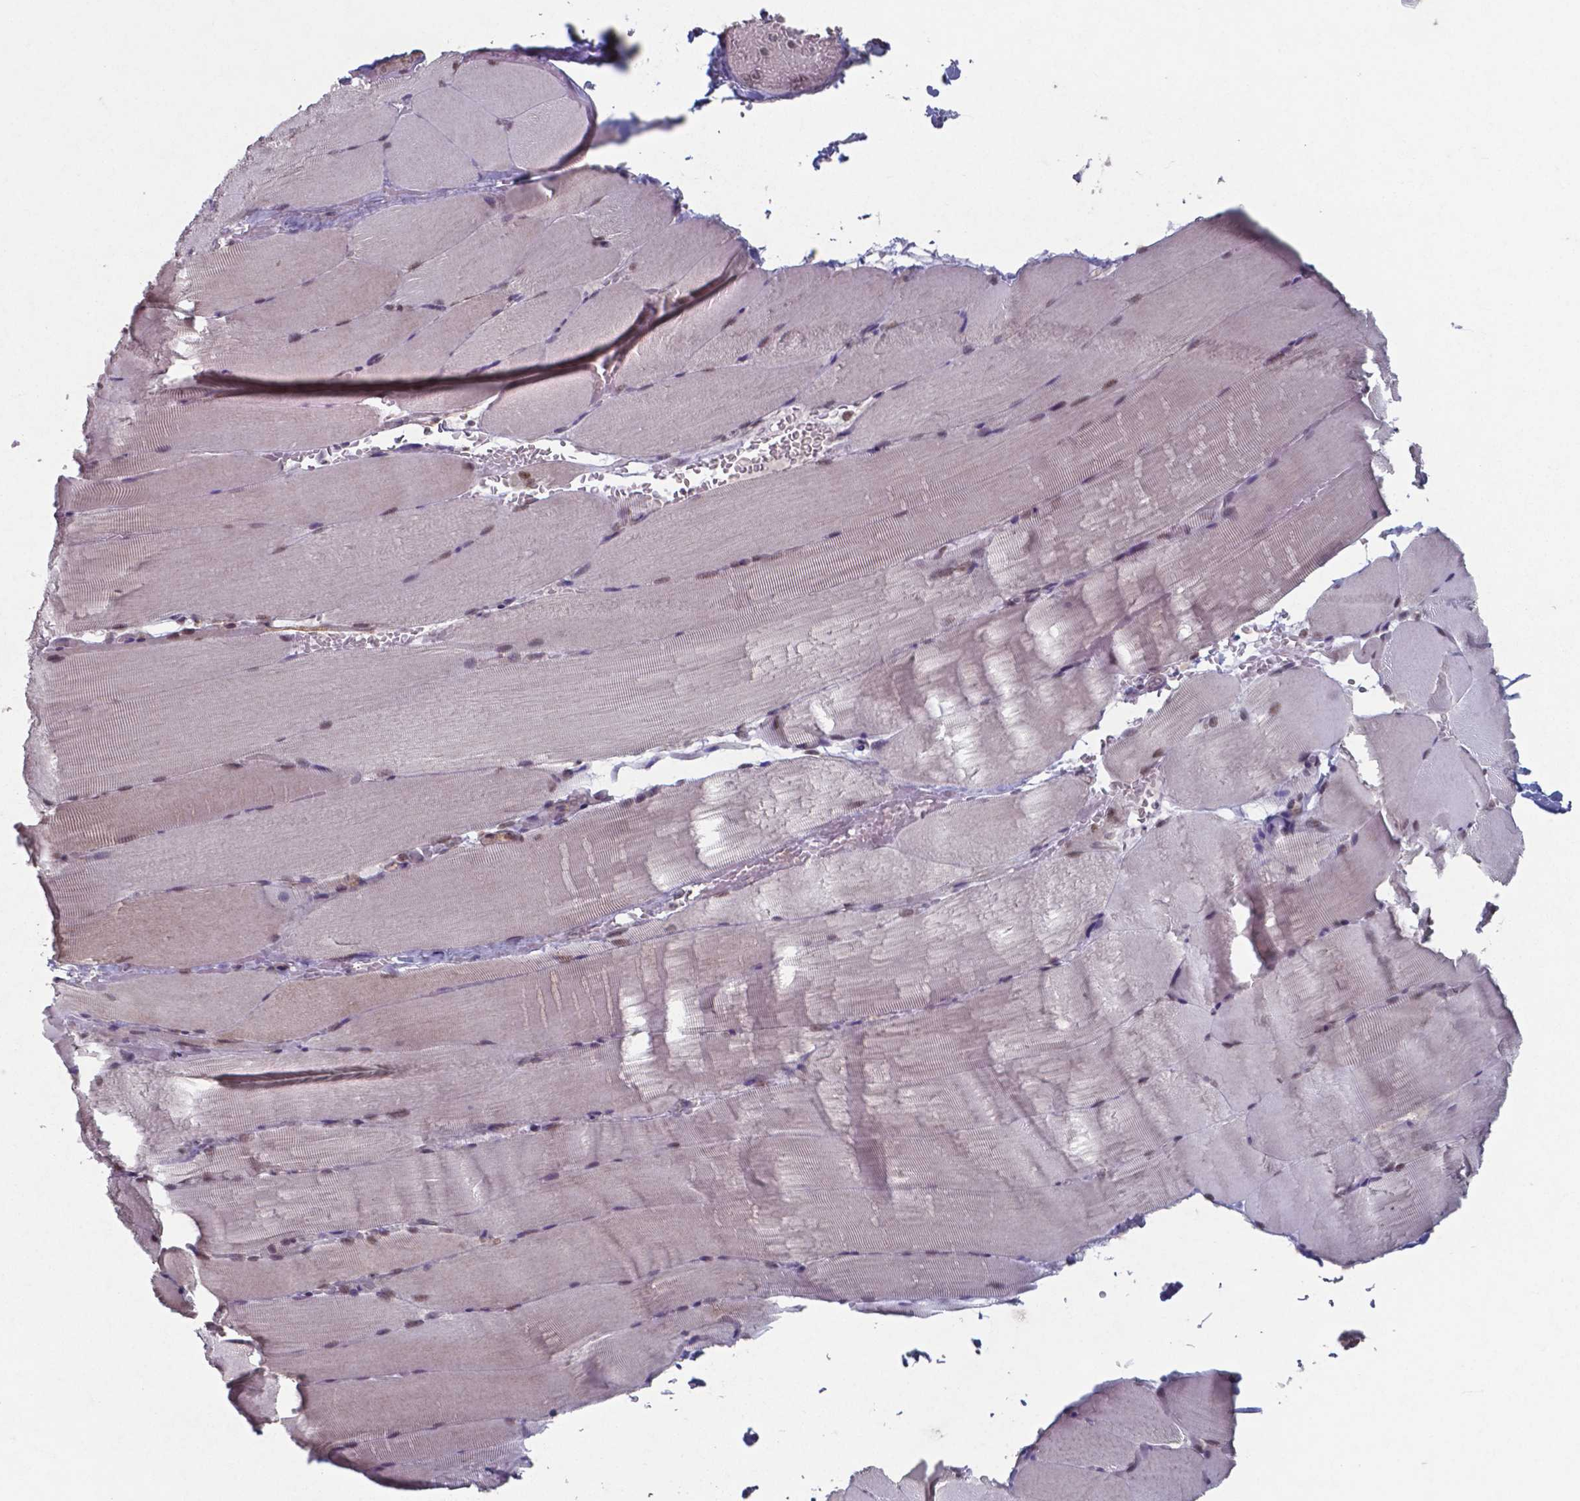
{"staining": {"intensity": "moderate", "quantity": "<25%", "location": "nuclear"}, "tissue": "skeletal muscle", "cell_type": "Myocytes", "image_type": "normal", "snomed": [{"axis": "morphology", "description": "Normal tissue, NOS"}, {"axis": "topography", "description": "Skeletal muscle"}], "caption": "The image exhibits immunohistochemical staining of unremarkable skeletal muscle. There is moderate nuclear staining is appreciated in approximately <25% of myocytes. (Stains: DAB (3,3'-diaminobenzidine) in brown, nuclei in blue, Microscopy: brightfield microscopy at high magnification).", "gene": "UBA1", "patient": {"sex": "female", "age": 37}}